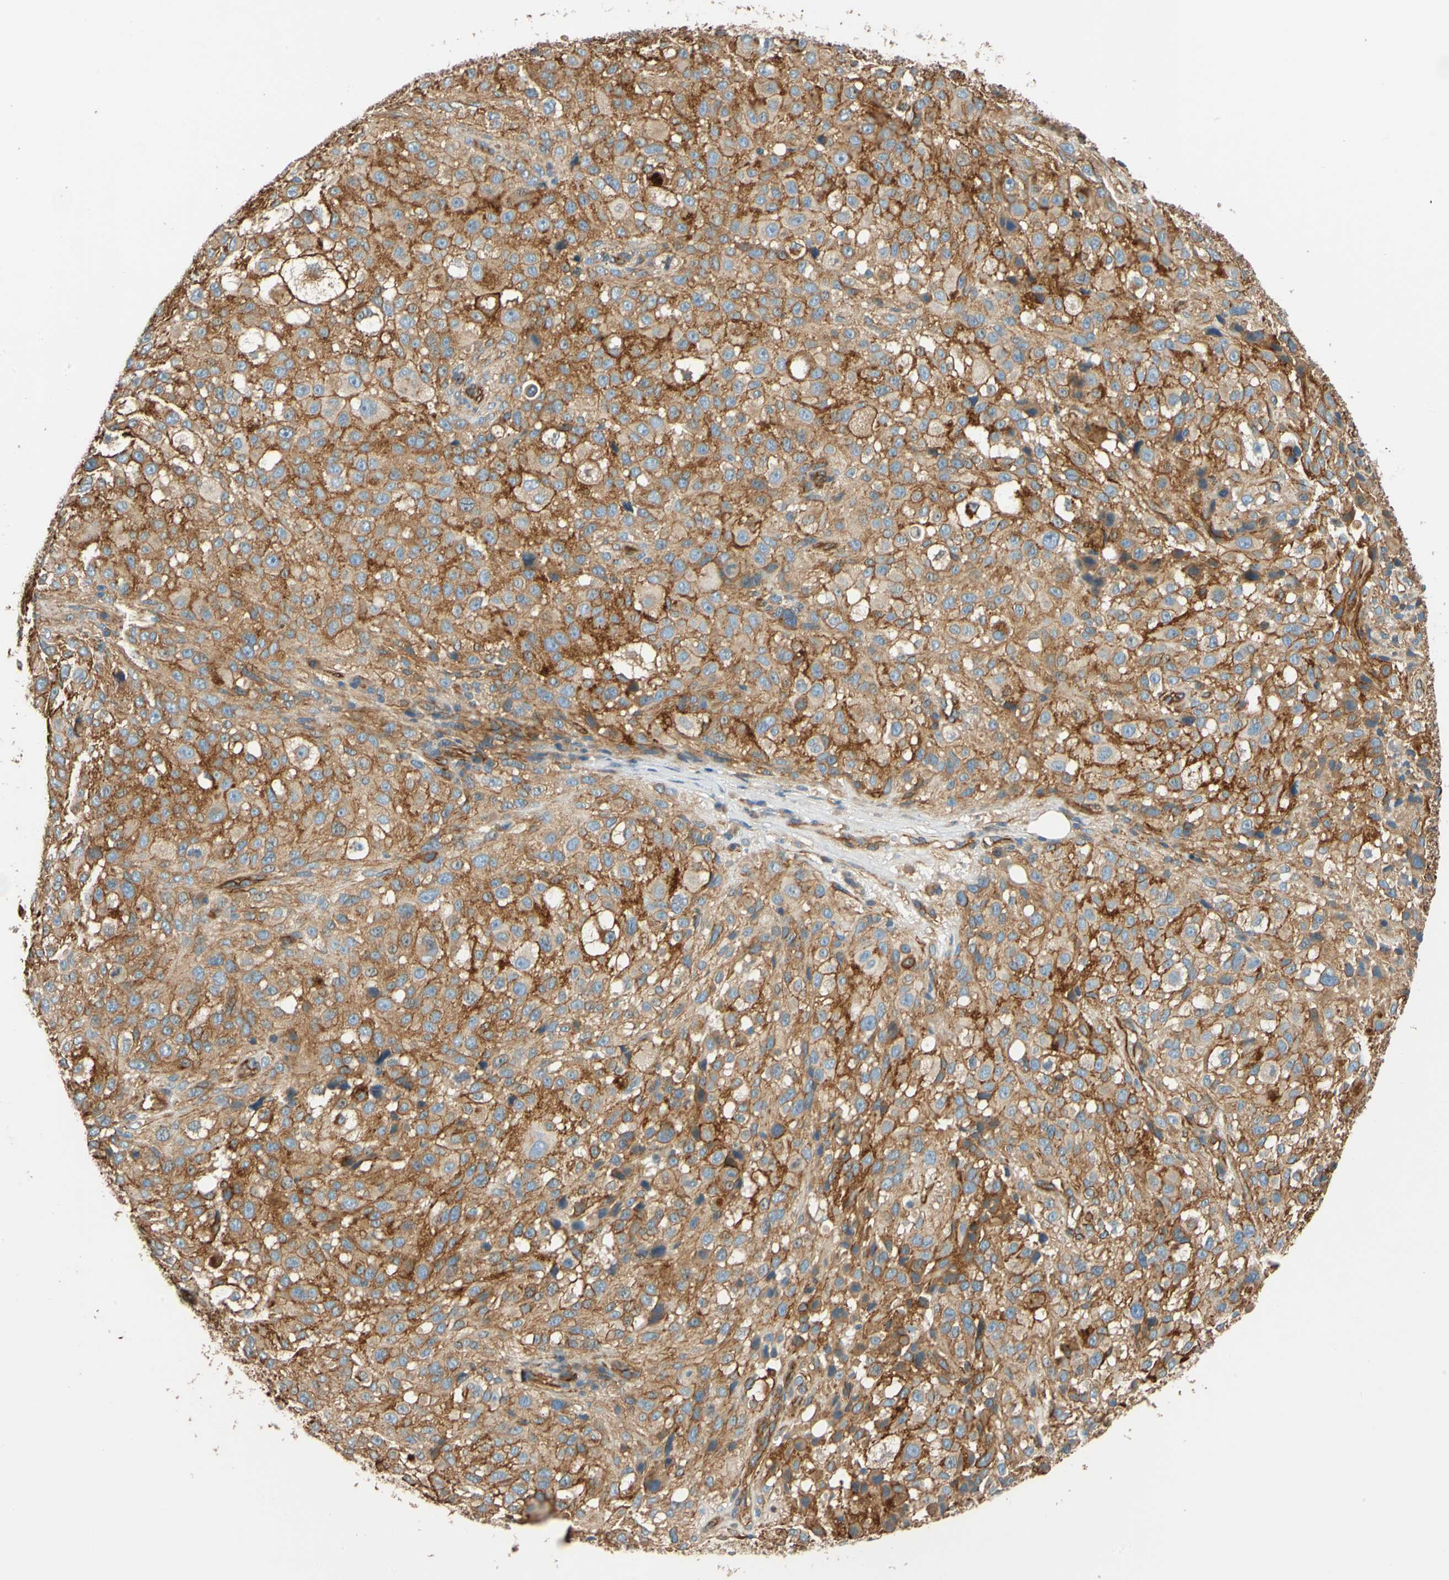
{"staining": {"intensity": "moderate", "quantity": ">75%", "location": "cytoplasmic/membranous"}, "tissue": "melanoma", "cell_type": "Tumor cells", "image_type": "cancer", "snomed": [{"axis": "morphology", "description": "Necrosis, NOS"}, {"axis": "morphology", "description": "Malignant melanoma, NOS"}, {"axis": "topography", "description": "Skin"}], "caption": "A high-resolution micrograph shows immunohistochemistry staining of melanoma, which demonstrates moderate cytoplasmic/membranous expression in about >75% of tumor cells.", "gene": "SPTAN1", "patient": {"sex": "female", "age": 87}}